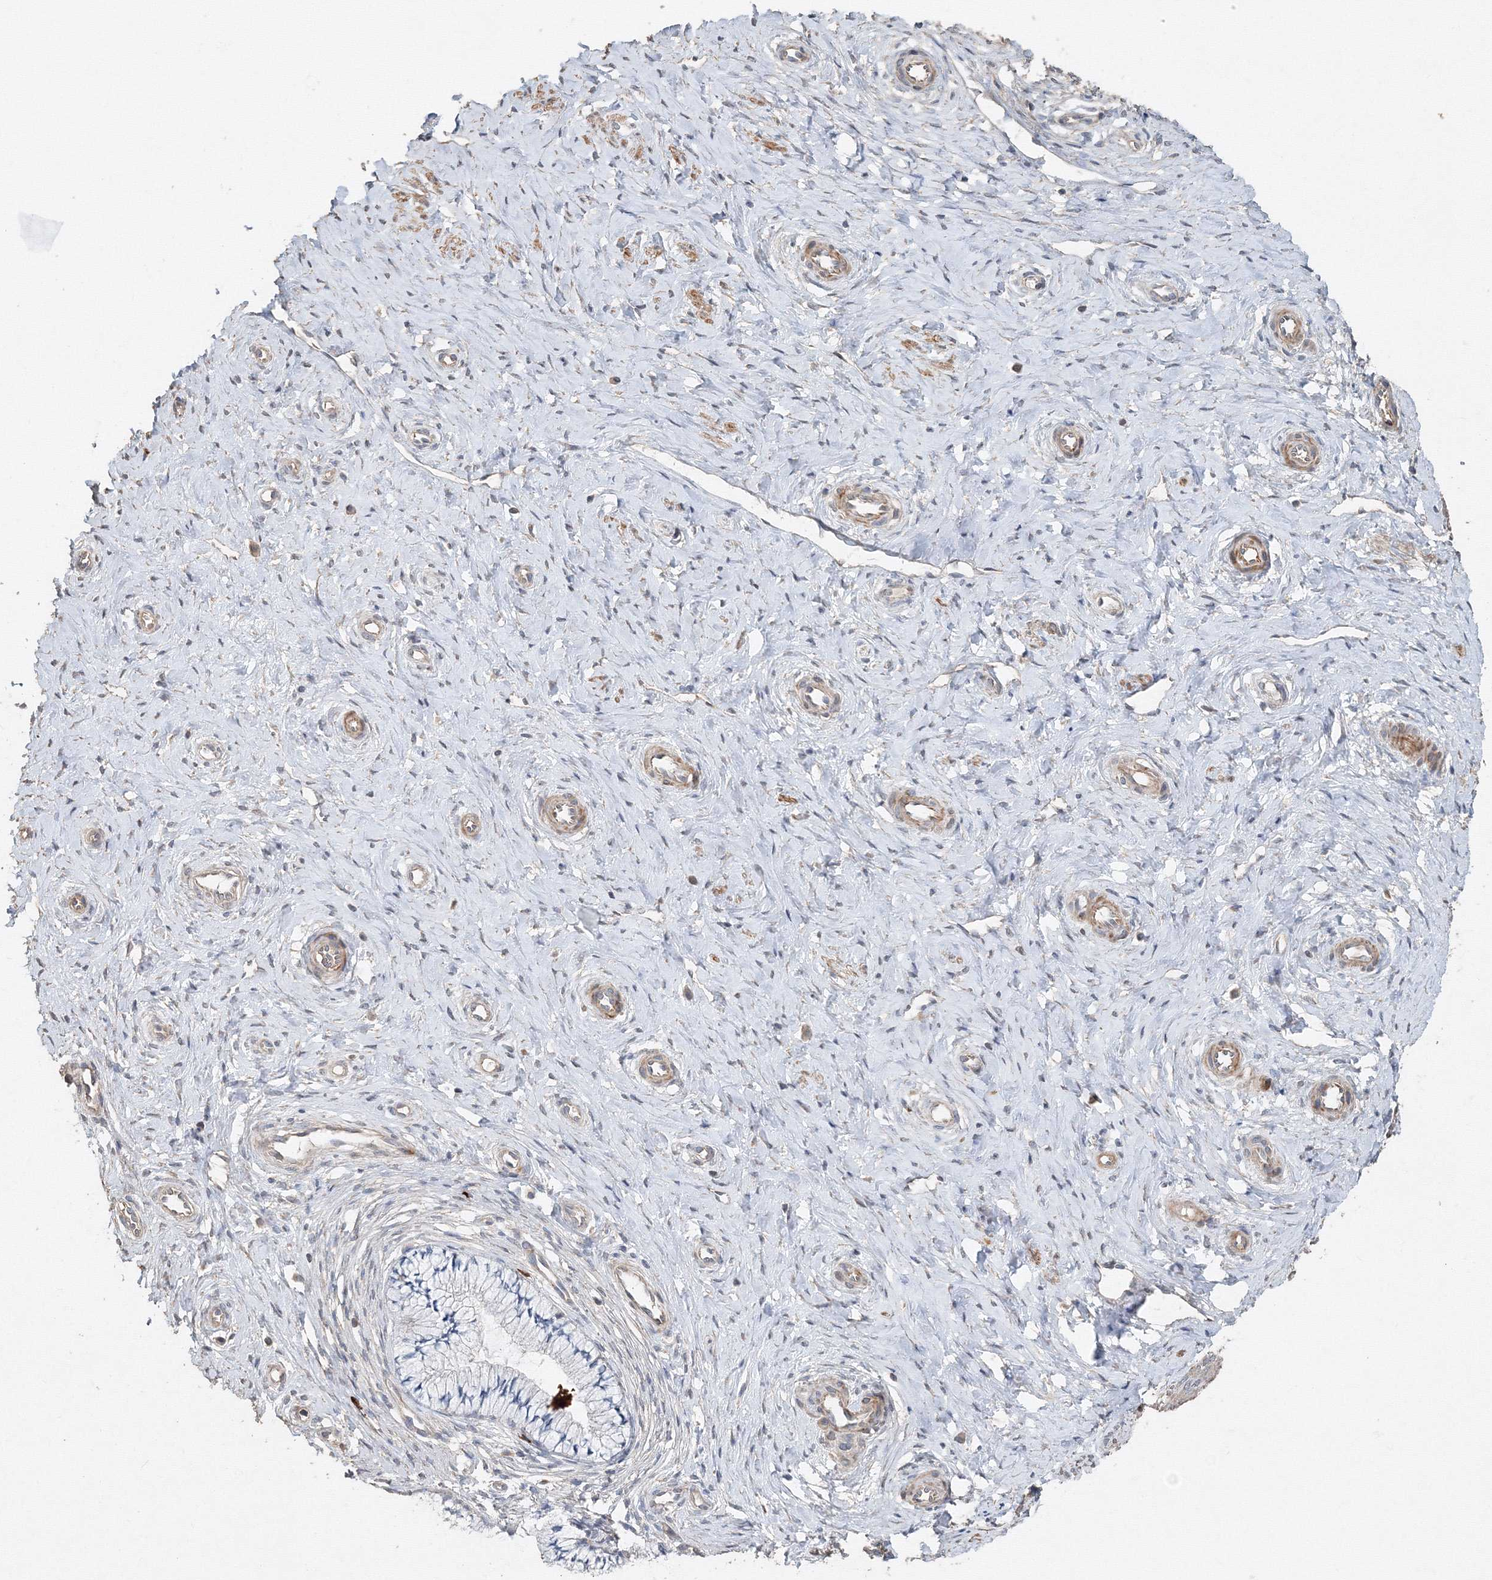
{"staining": {"intensity": "negative", "quantity": "none", "location": "none"}, "tissue": "cervix", "cell_type": "Glandular cells", "image_type": "normal", "snomed": [{"axis": "morphology", "description": "Normal tissue, NOS"}, {"axis": "topography", "description": "Cervix"}], "caption": "Glandular cells are negative for brown protein staining in benign cervix. (Immunohistochemistry (ihc), brightfield microscopy, high magnification).", "gene": "NALF2", "patient": {"sex": "female", "age": 36}}